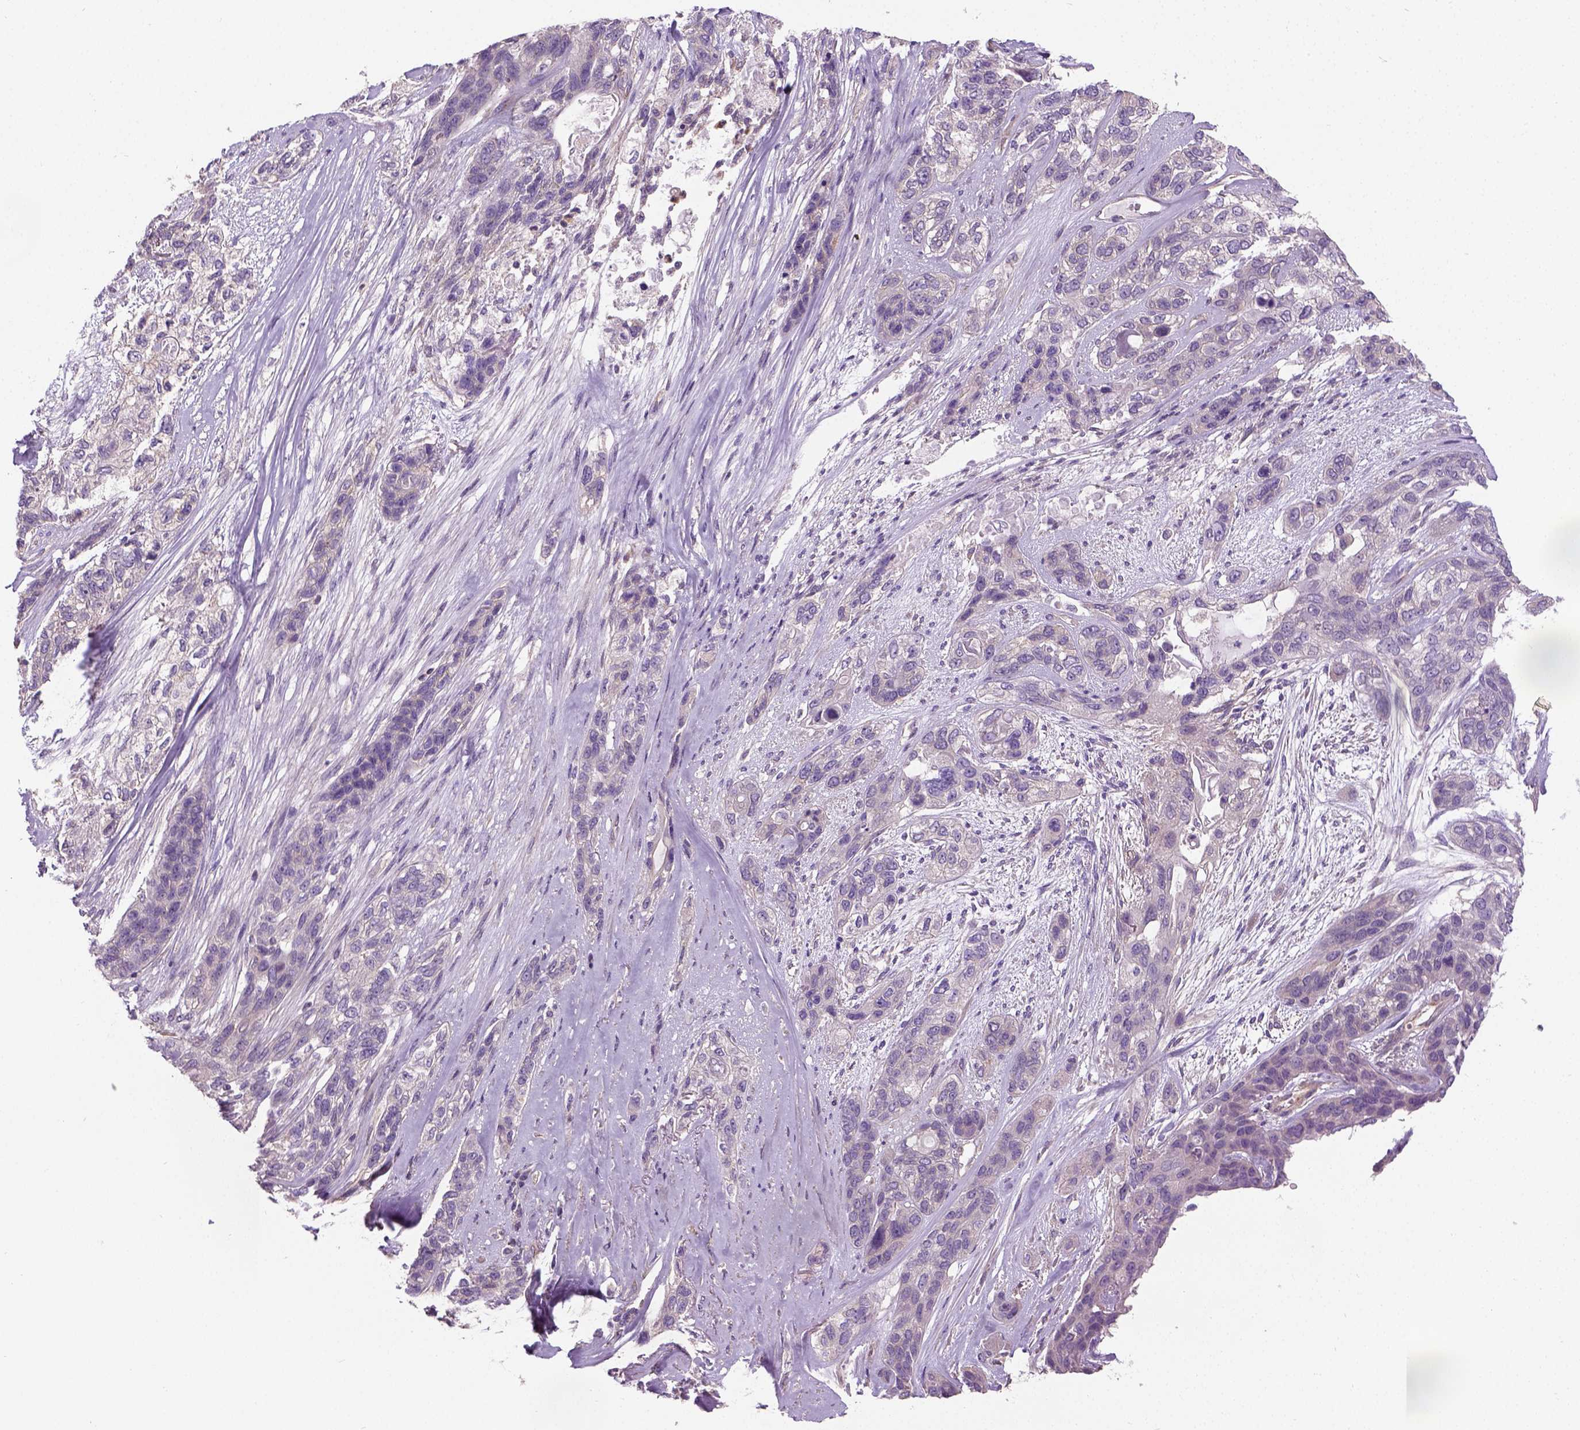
{"staining": {"intensity": "weak", "quantity": ">75%", "location": "cytoplasmic/membranous"}, "tissue": "lung cancer", "cell_type": "Tumor cells", "image_type": "cancer", "snomed": [{"axis": "morphology", "description": "Squamous cell carcinoma, NOS"}, {"axis": "topography", "description": "Lung"}], "caption": "Lung cancer (squamous cell carcinoma) stained for a protein (brown) reveals weak cytoplasmic/membranous positive staining in about >75% of tumor cells.", "gene": "CRACR2A", "patient": {"sex": "female", "age": 70}}